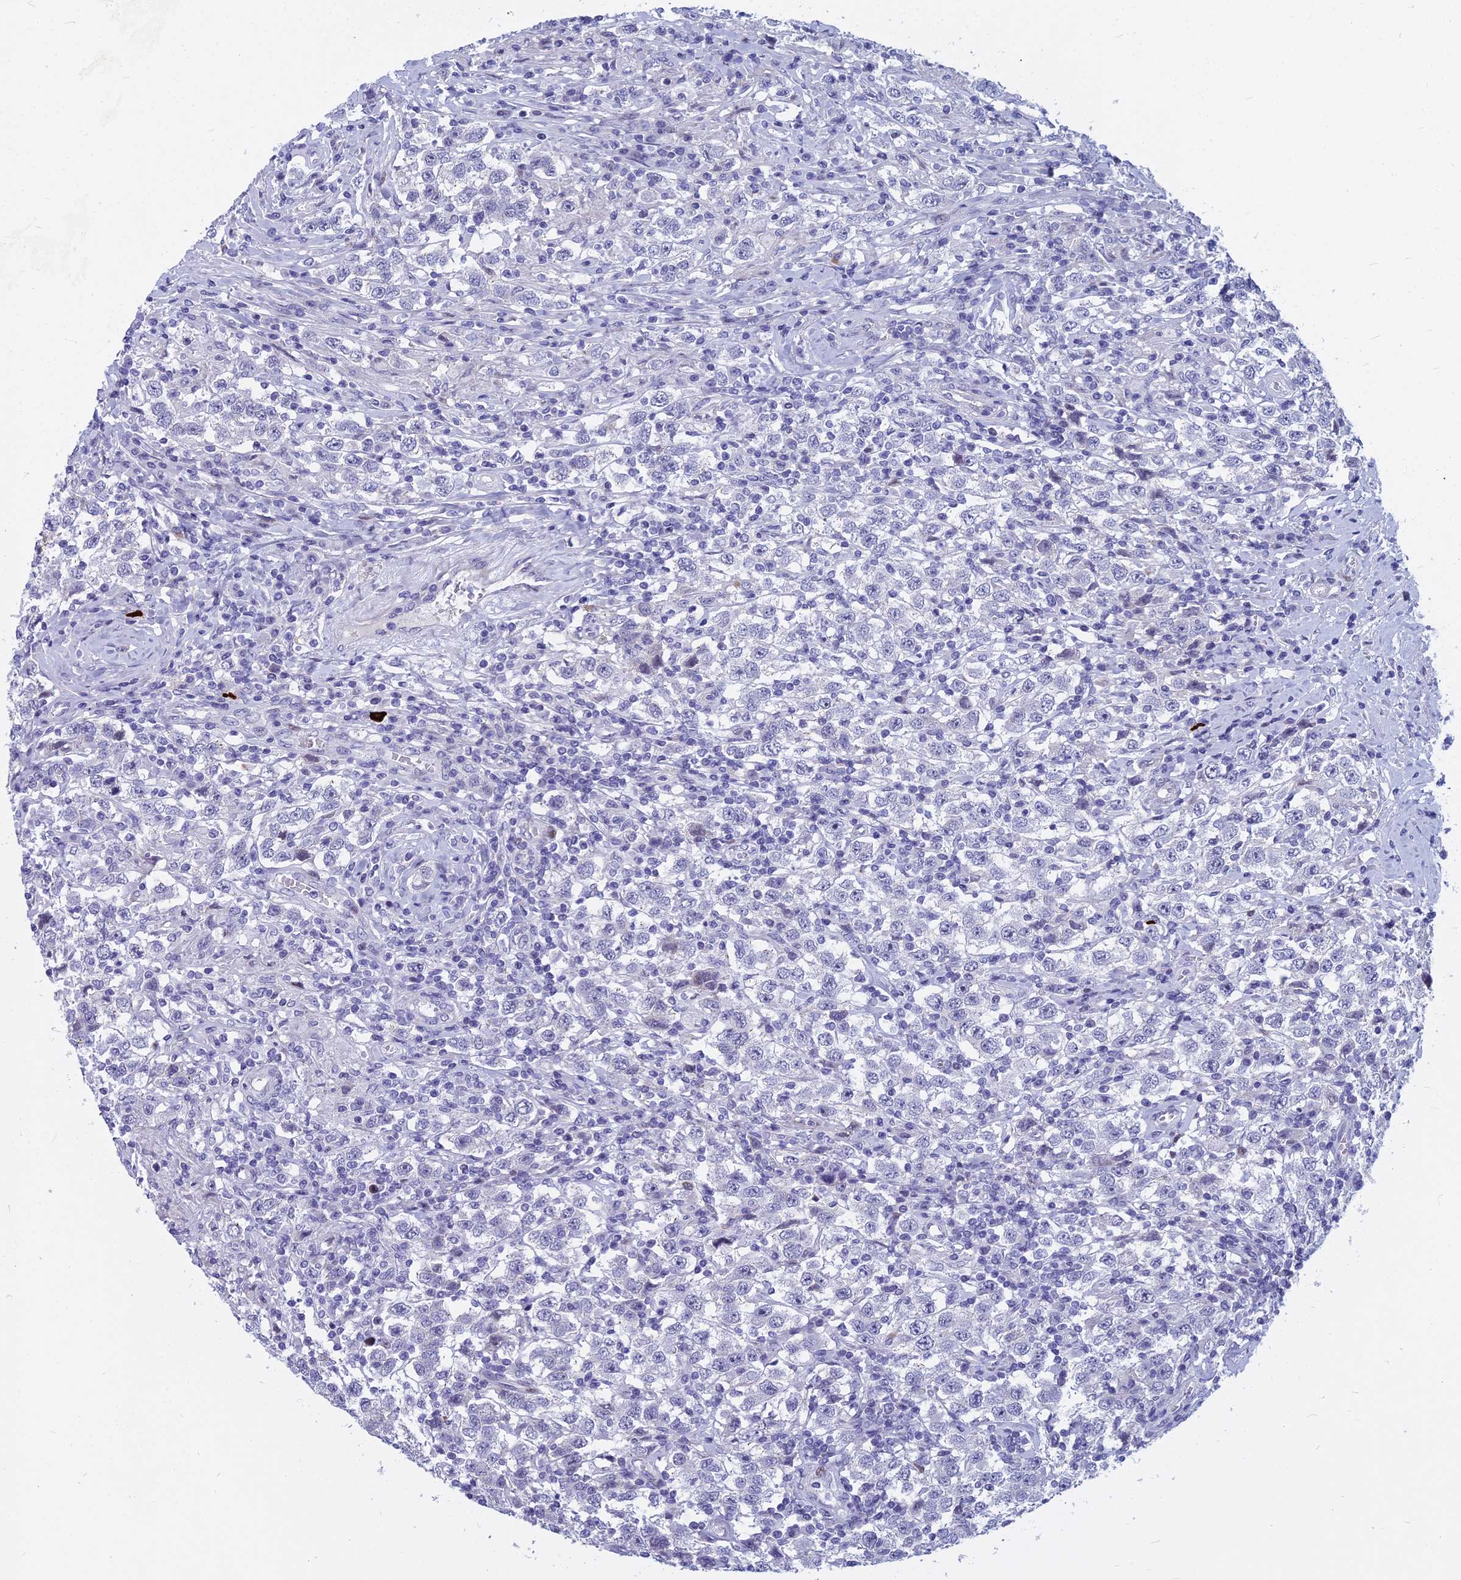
{"staining": {"intensity": "negative", "quantity": "none", "location": "none"}, "tissue": "testis cancer", "cell_type": "Tumor cells", "image_type": "cancer", "snomed": [{"axis": "morphology", "description": "Seminoma, NOS"}, {"axis": "topography", "description": "Testis"}], "caption": "Immunohistochemistry micrograph of neoplastic tissue: human testis seminoma stained with DAB (3,3'-diaminobenzidine) reveals no significant protein expression in tumor cells.", "gene": "MYBPC2", "patient": {"sex": "male", "age": 41}}